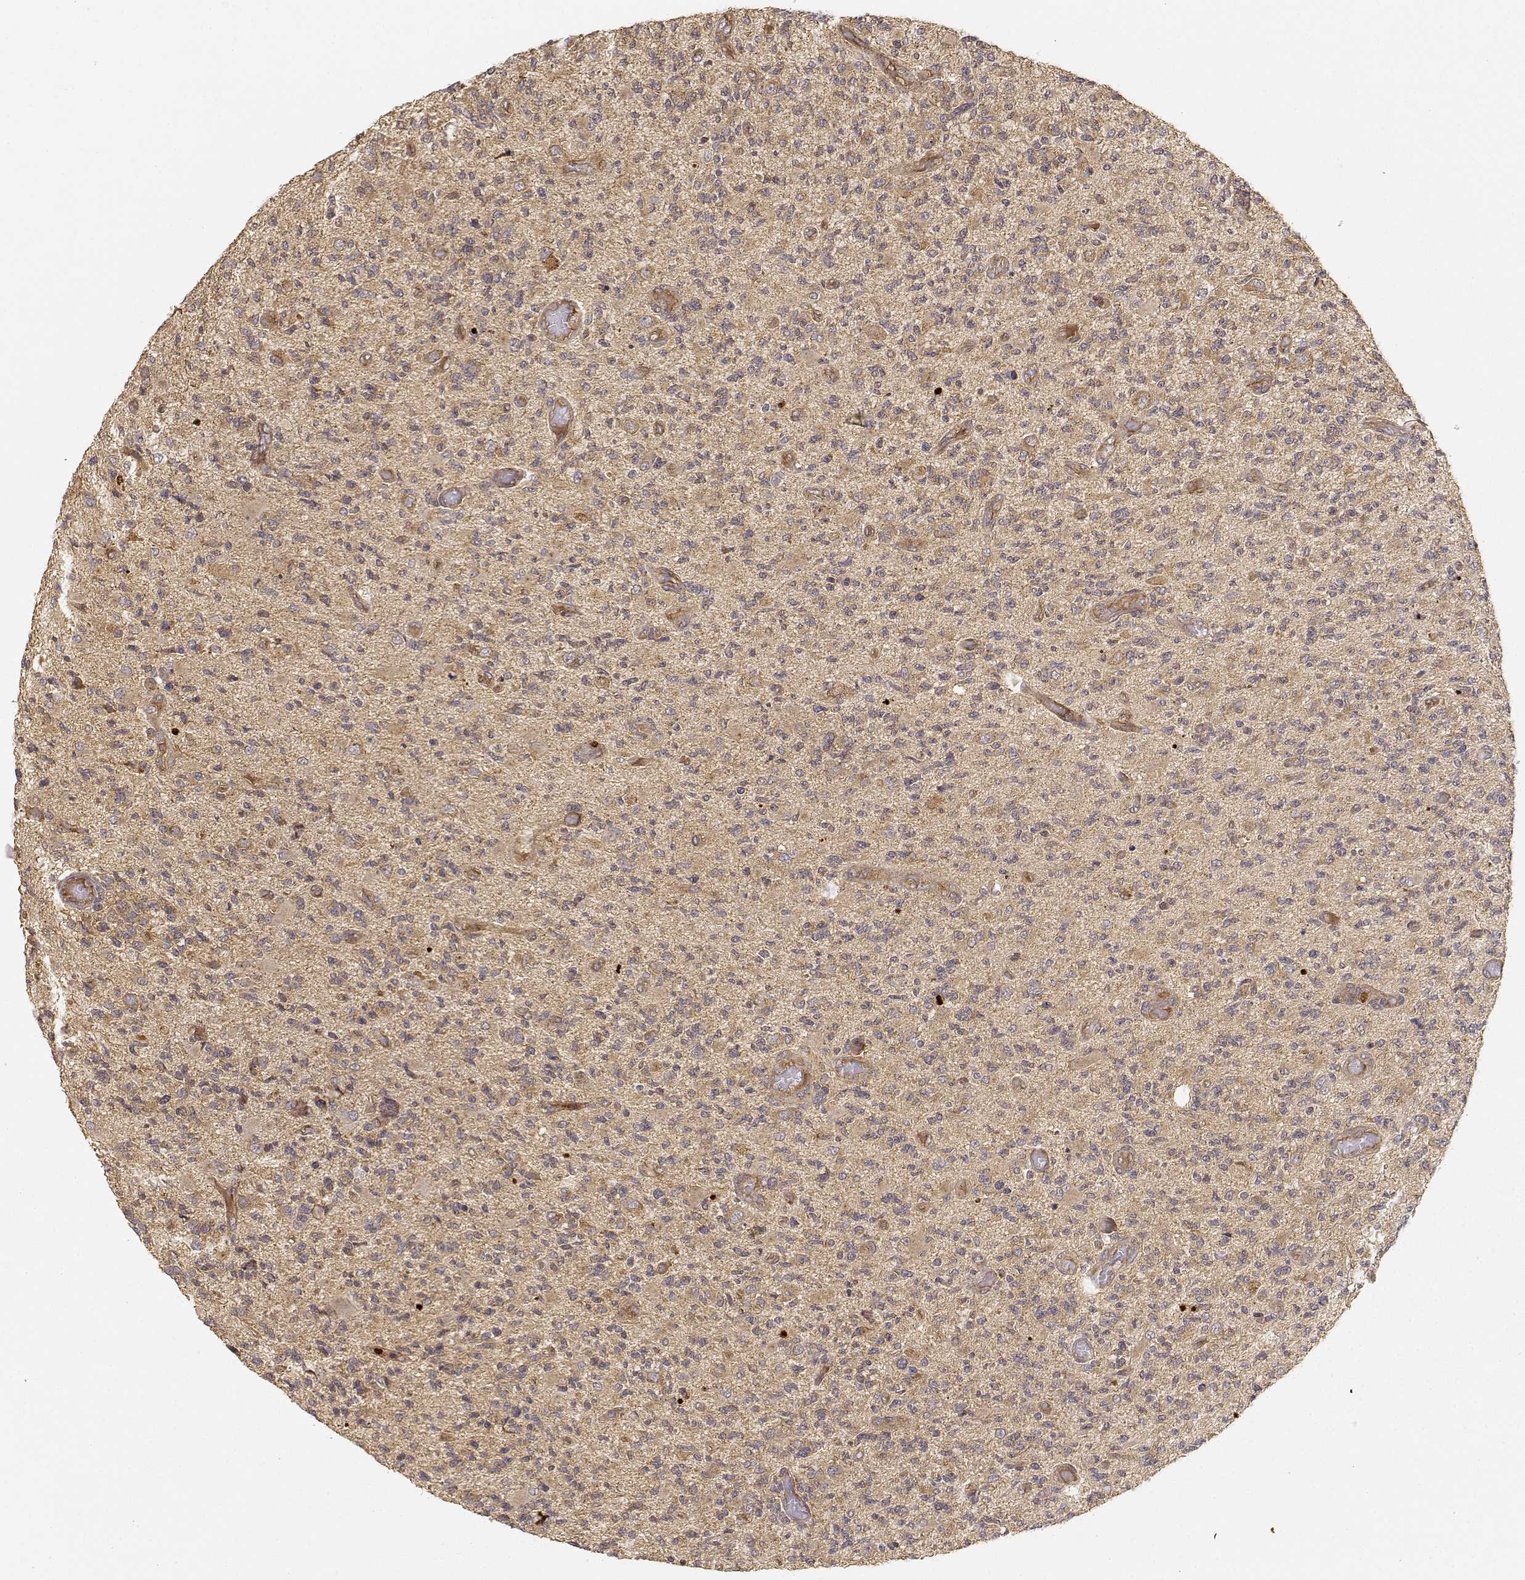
{"staining": {"intensity": "weak", "quantity": ">75%", "location": "cytoplasmic/membranous"}, "tissue": "glioma", "cell_type": "Tumor cells", "image_type": "cancer", "snomed": [{"axis": "morphology", "description": "Glioma, malignant, High grade"}, {"axis": "topography", "description": "Brain"}], "caption": "A brown stain highlights weak cytoplasmic/membranous expression of a protein in human malignant high-grade glioma tumor cells.", "gene": "CDK5RAP2", "patient": {"sex": "female", "age": 63}}